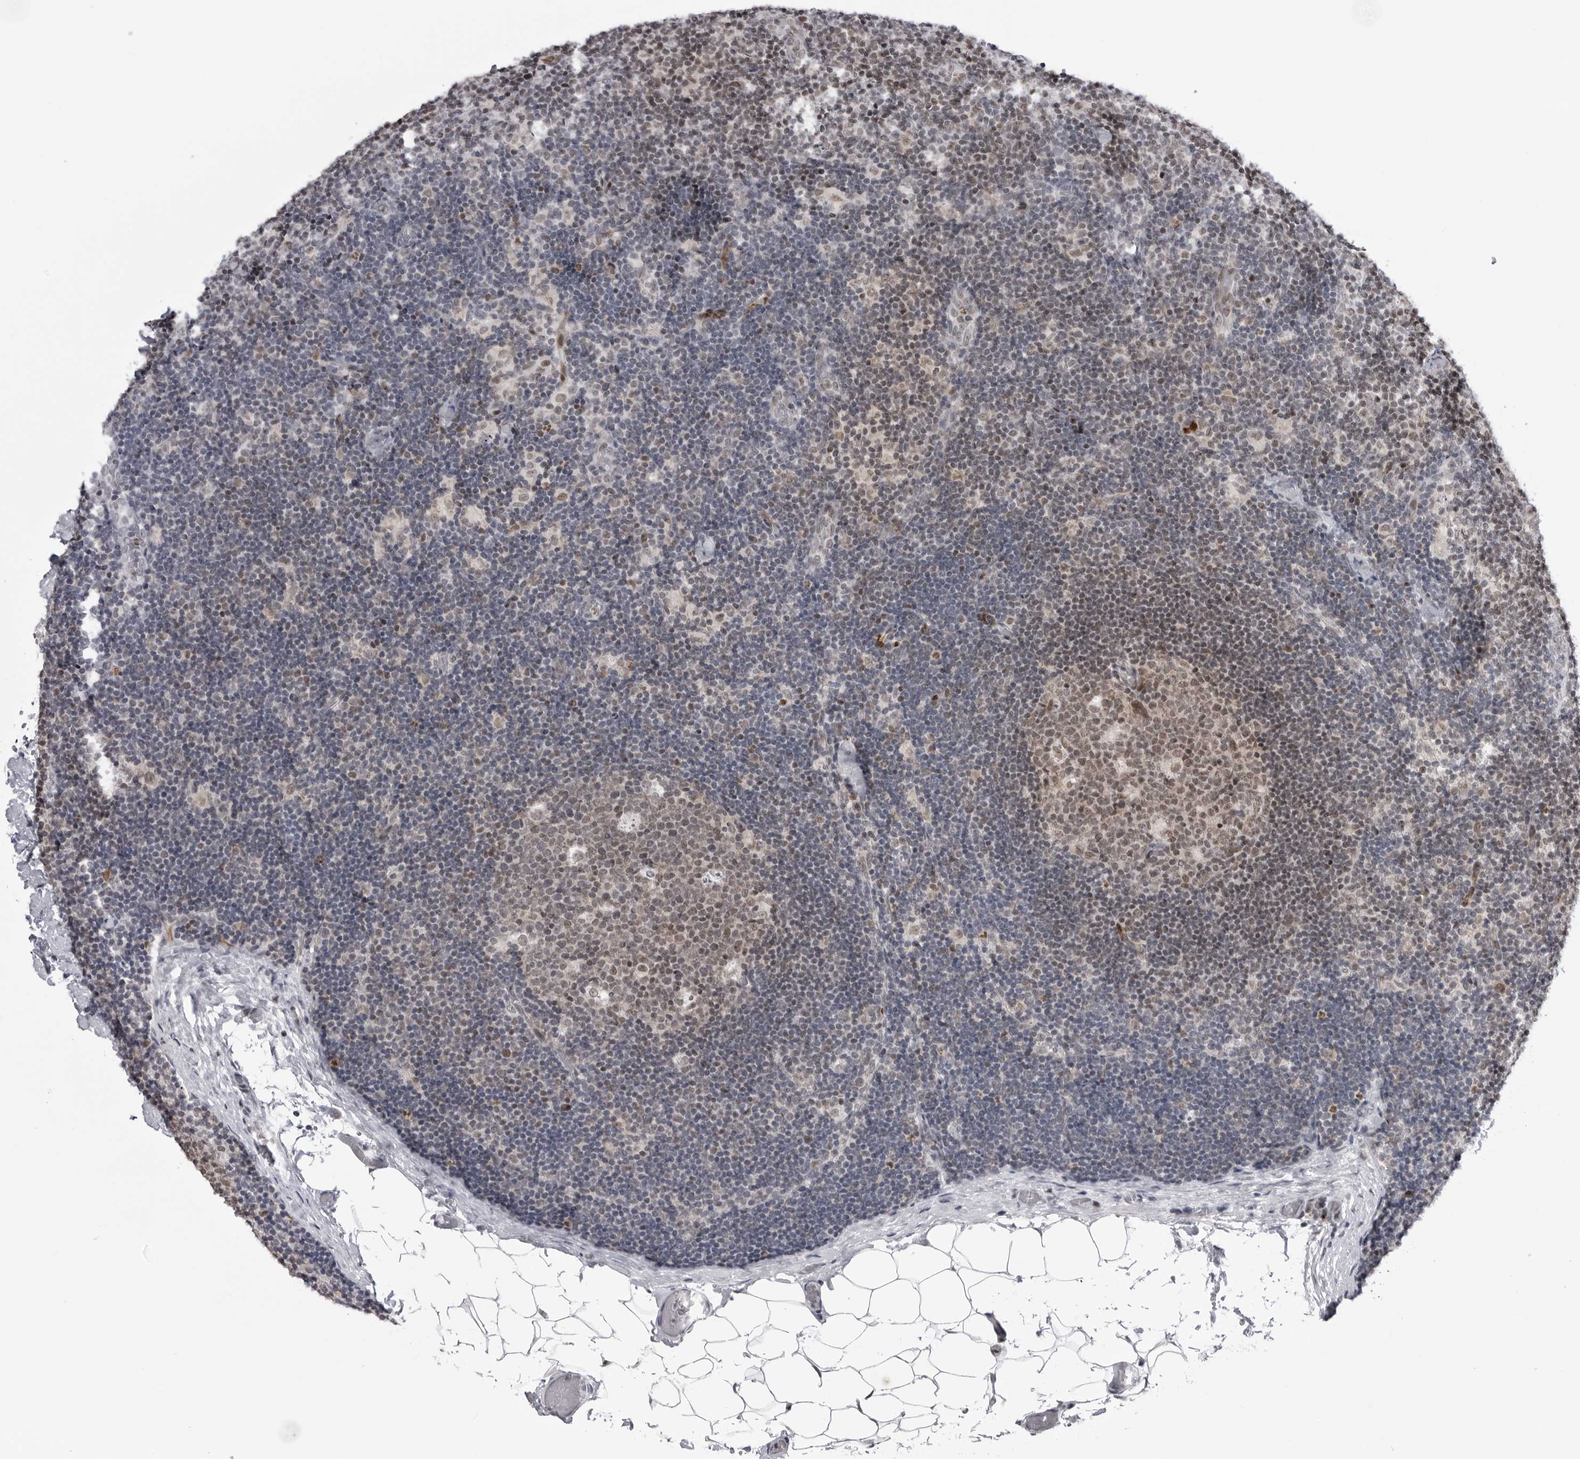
{"staining": {"intensity": "weak", "quantity": ">75%", "location": "nuclear"}, "tissue": "lymph node", "cell_type": "Germinal center cells", "image_type": "normal", "snomed": [{"axis": "morphology", "description": "Normal tissue, NOS"}, {"axis": "topography", "description": "Lymph node"}], "caption": "Protein staining by immunohistochemistry (IHC) displays weak nuclear positivity in about >75% of germinal center cells in benign lymph node.", "gene": "TRIM66", "patient": {"sex": "female", "age": 22}}